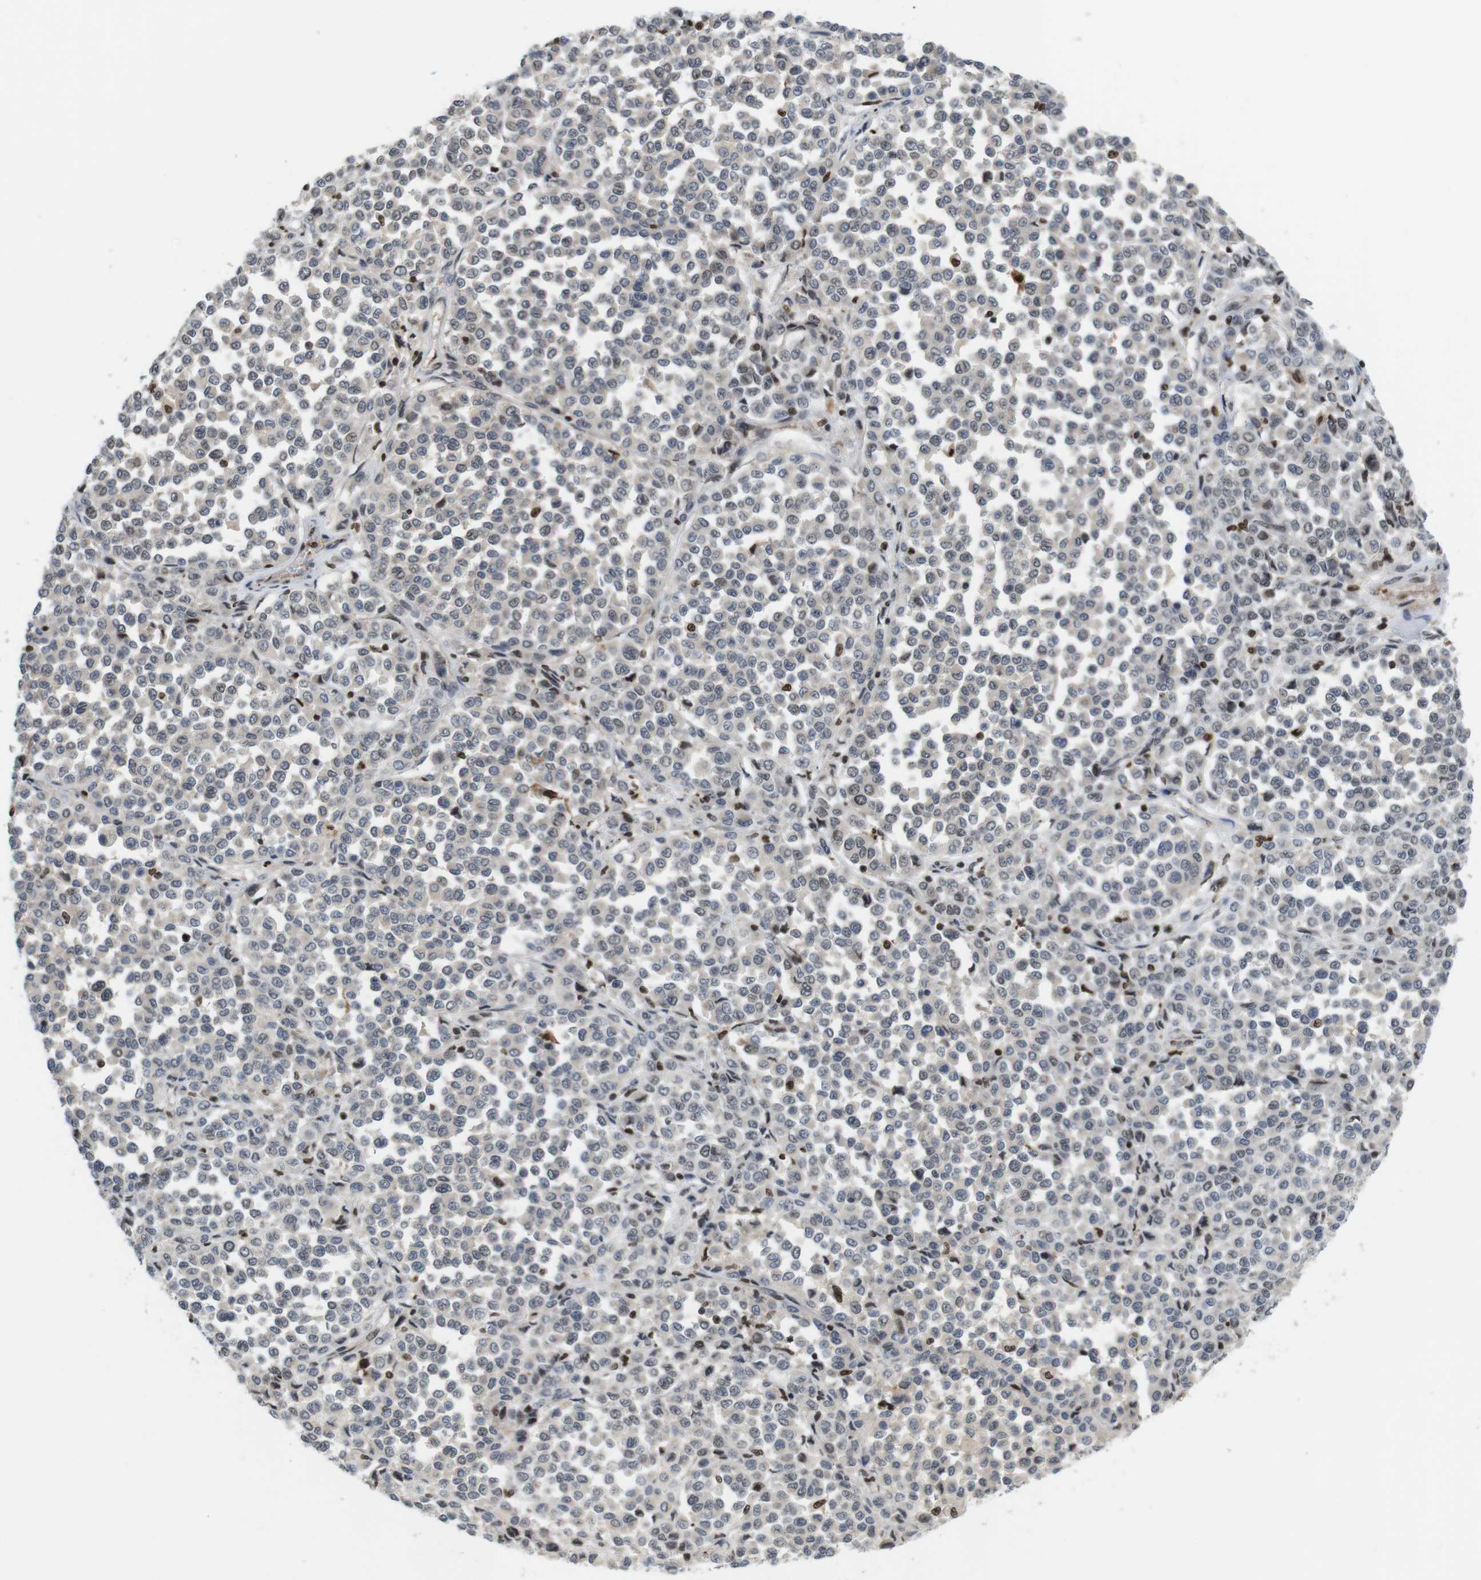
{"staining": {"intensity": "weak", "quantity": "25%-75%", "location": "cytoplasmic/membranous"}, "tissue": "melanoma", "cell_type": "Tumor cells", "image_type": "cancer", "snomed": [{"axis": "morphology", "description": "Malignant melanoma, Metastatic site"}, {"axis": "topography", "description": "Pancreas"}], "caption": "High-power microscopy captured an immunohistochemistry micrograph of malignant melanoma (metastatic site), revealing weak cytoplasmic/membranous staining in approximately 25%-75% of tumor cells.", "gene": "MBD1", "patient": {"sex": "female", "age": 30}}